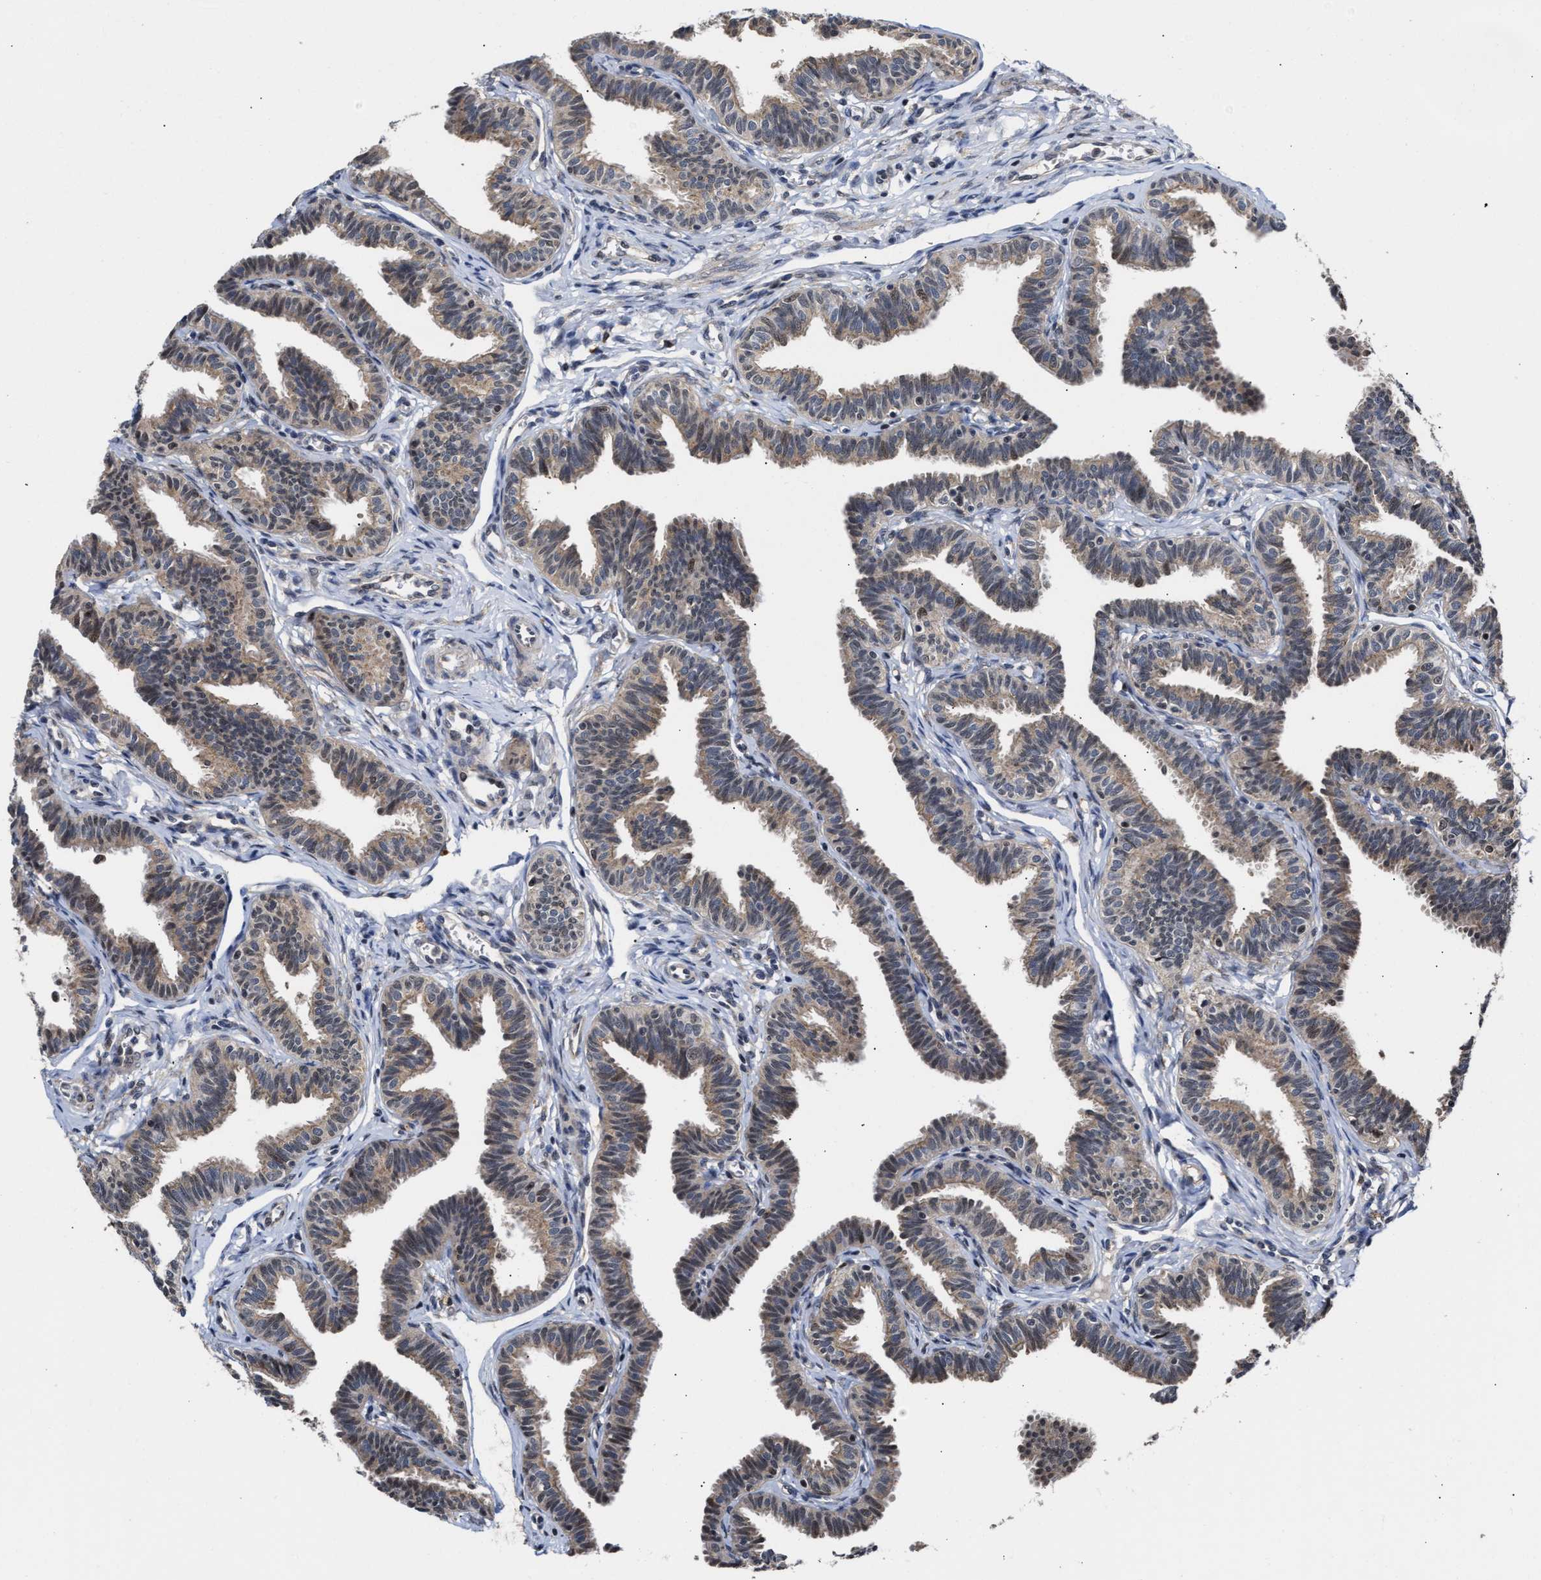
{"staining": {"intensity": "weak", "quantity": ">75%", "location": "cytoplasmic/membranous"}, "tissue": "fallopian tube", "cell_type": "Glandular cells", "image_type": "normal", "snomed": [{"axis": "morphology", "description": "Normal tissue, NOS"}, {"axis": "topography", "description": "Fallopian tube"}, {"axis": "topography", "description": "Ovary"}], "caption": "A photomicrograph showing weak cytoplasmic/membranous expression in about >75% of glandular cells in normal fallopian tube, as visualized by brown immunohistochemical staining.", "gene": "CLIP2", "patient": {"sex": "female", "age": 23}}